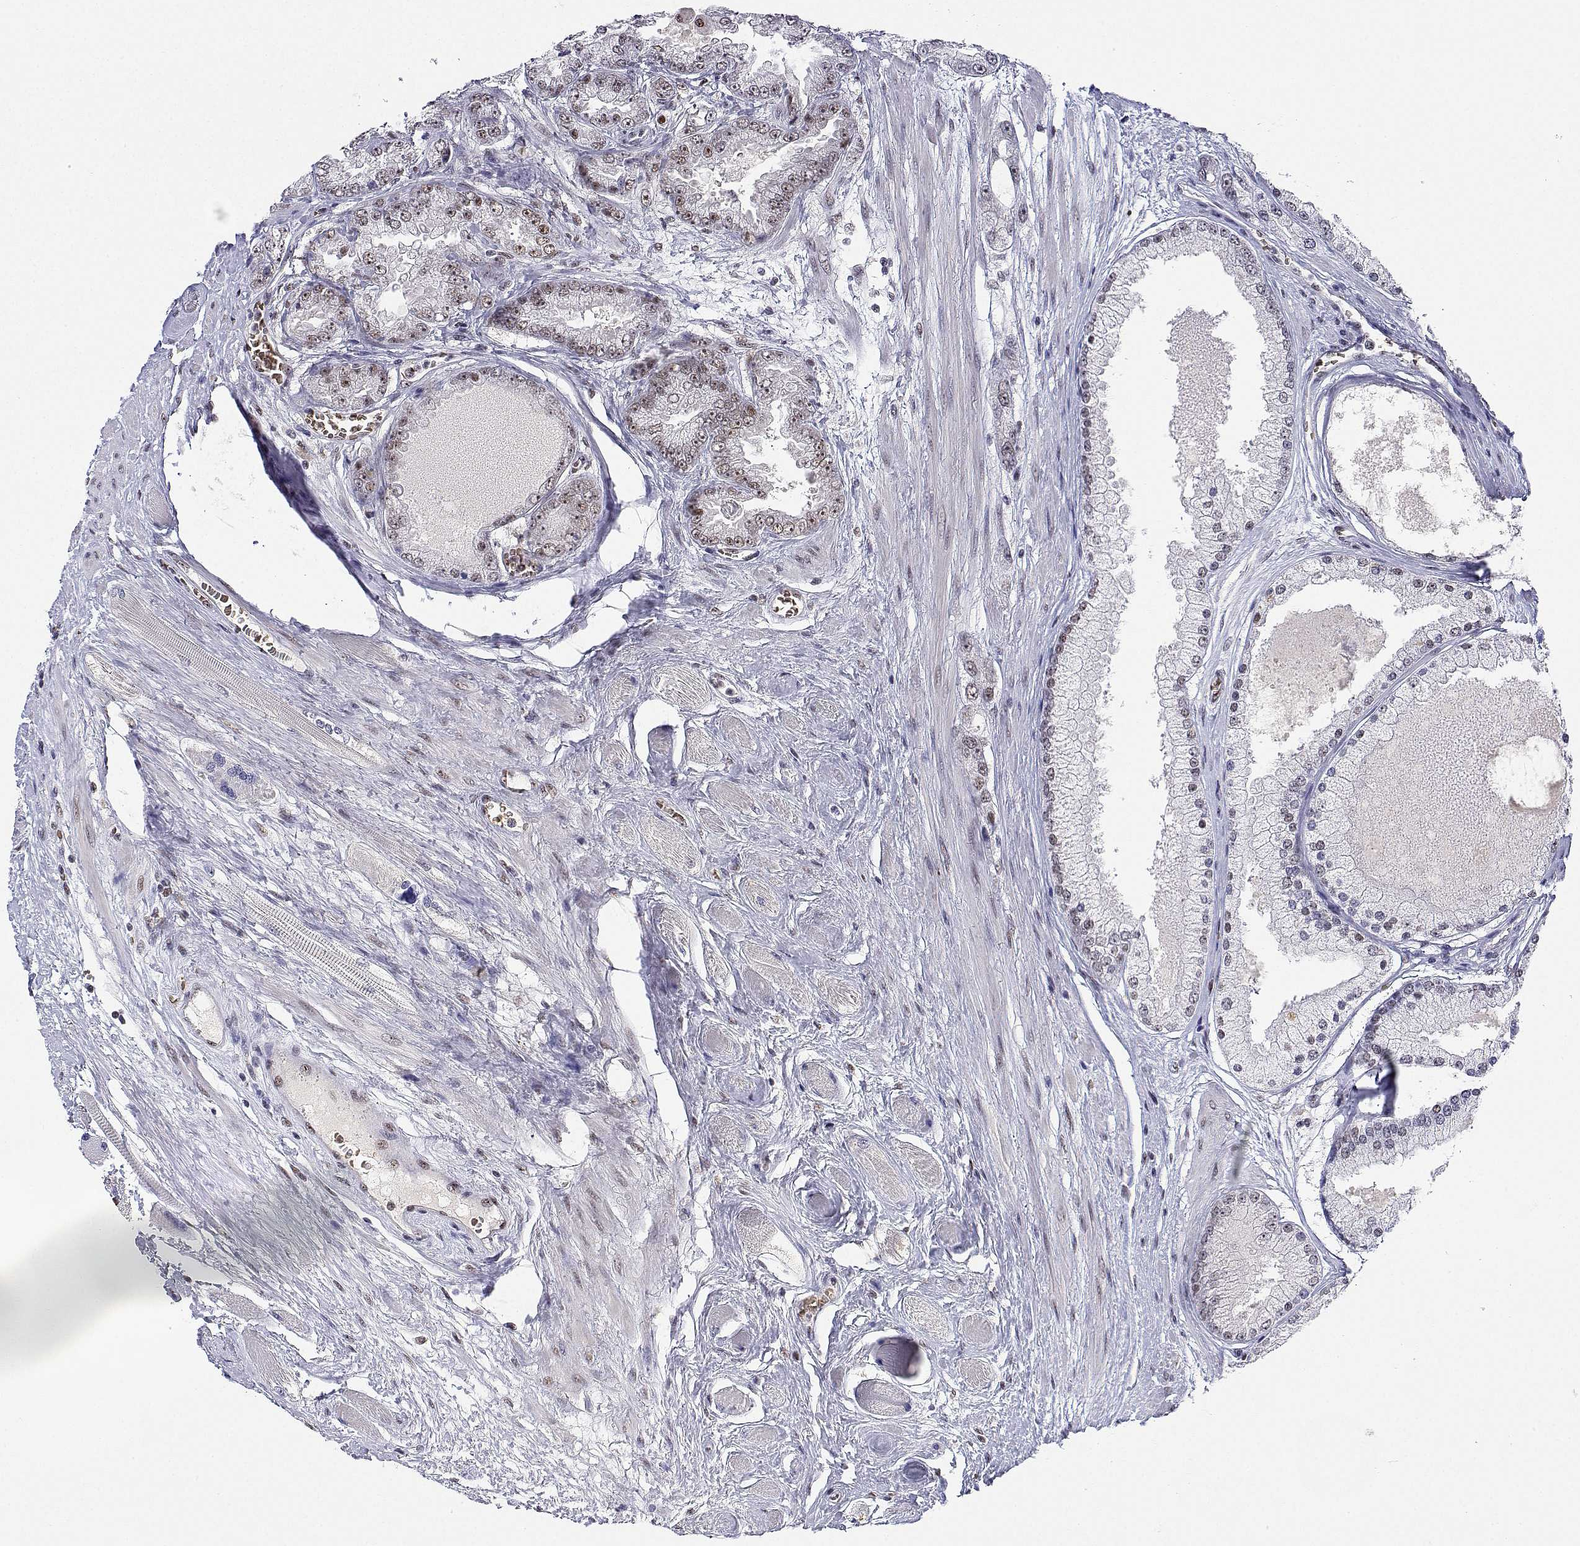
{"staining": {"intensity": "moderate", "quantity": "25%-75%", "location": "nuclear"}, "tissue": "prostate cancer", "cell_type": "Tumor cells", "image_type": "cancer", "snomed": [{"axis": "morphology", "description": "Adenocarcinoma, High grade"}, {"axis": "topography", "description": "Prostate"}], "caption": "Adenocarcinoma (high-grade) (prostate) stained with immunohistochemistry displays moderate nuclear positivity in about 25%-75% of tumor cells.", "gene": "ADAR", "patient": {"sex": "male", "age": 67}}